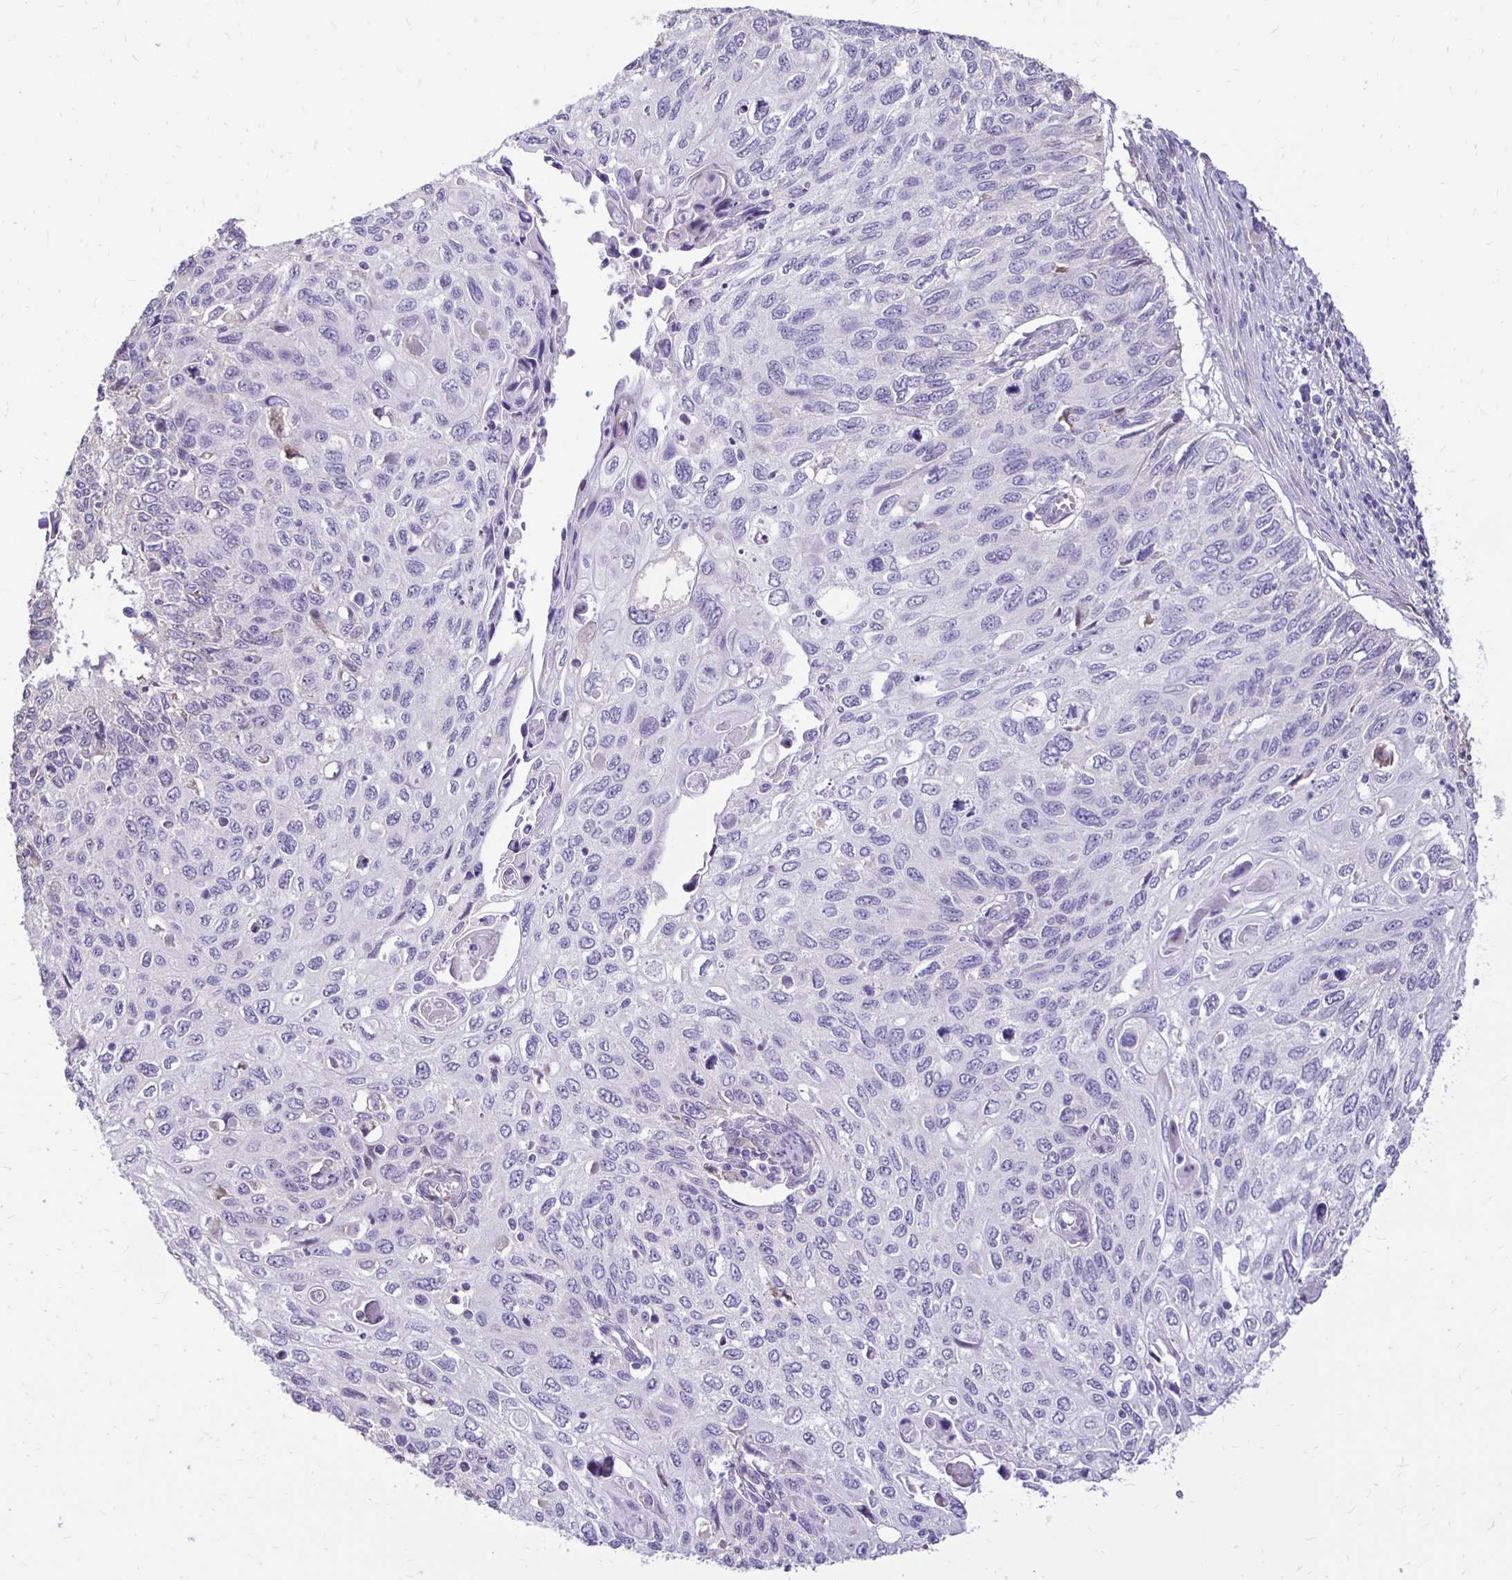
{"staining": {"intensity": "negative", "quantity": "none", "location": "none"}, "tissue": "cervical cancer", "cell_type": "Tumor cells", "image_type": "cancer", "snomed": [{"axis": "morphology", "description": "Squamous cell carcinoma, NOS"}, {"axis": "topography", "description": "Cervix"}], "caption": "Immunohistochemical staining of human cervical squamous cell carcinoma shows no significant expression in tumor cells.", "gene": "GAS2", "patient": {"sex": "female", "age": 70}}